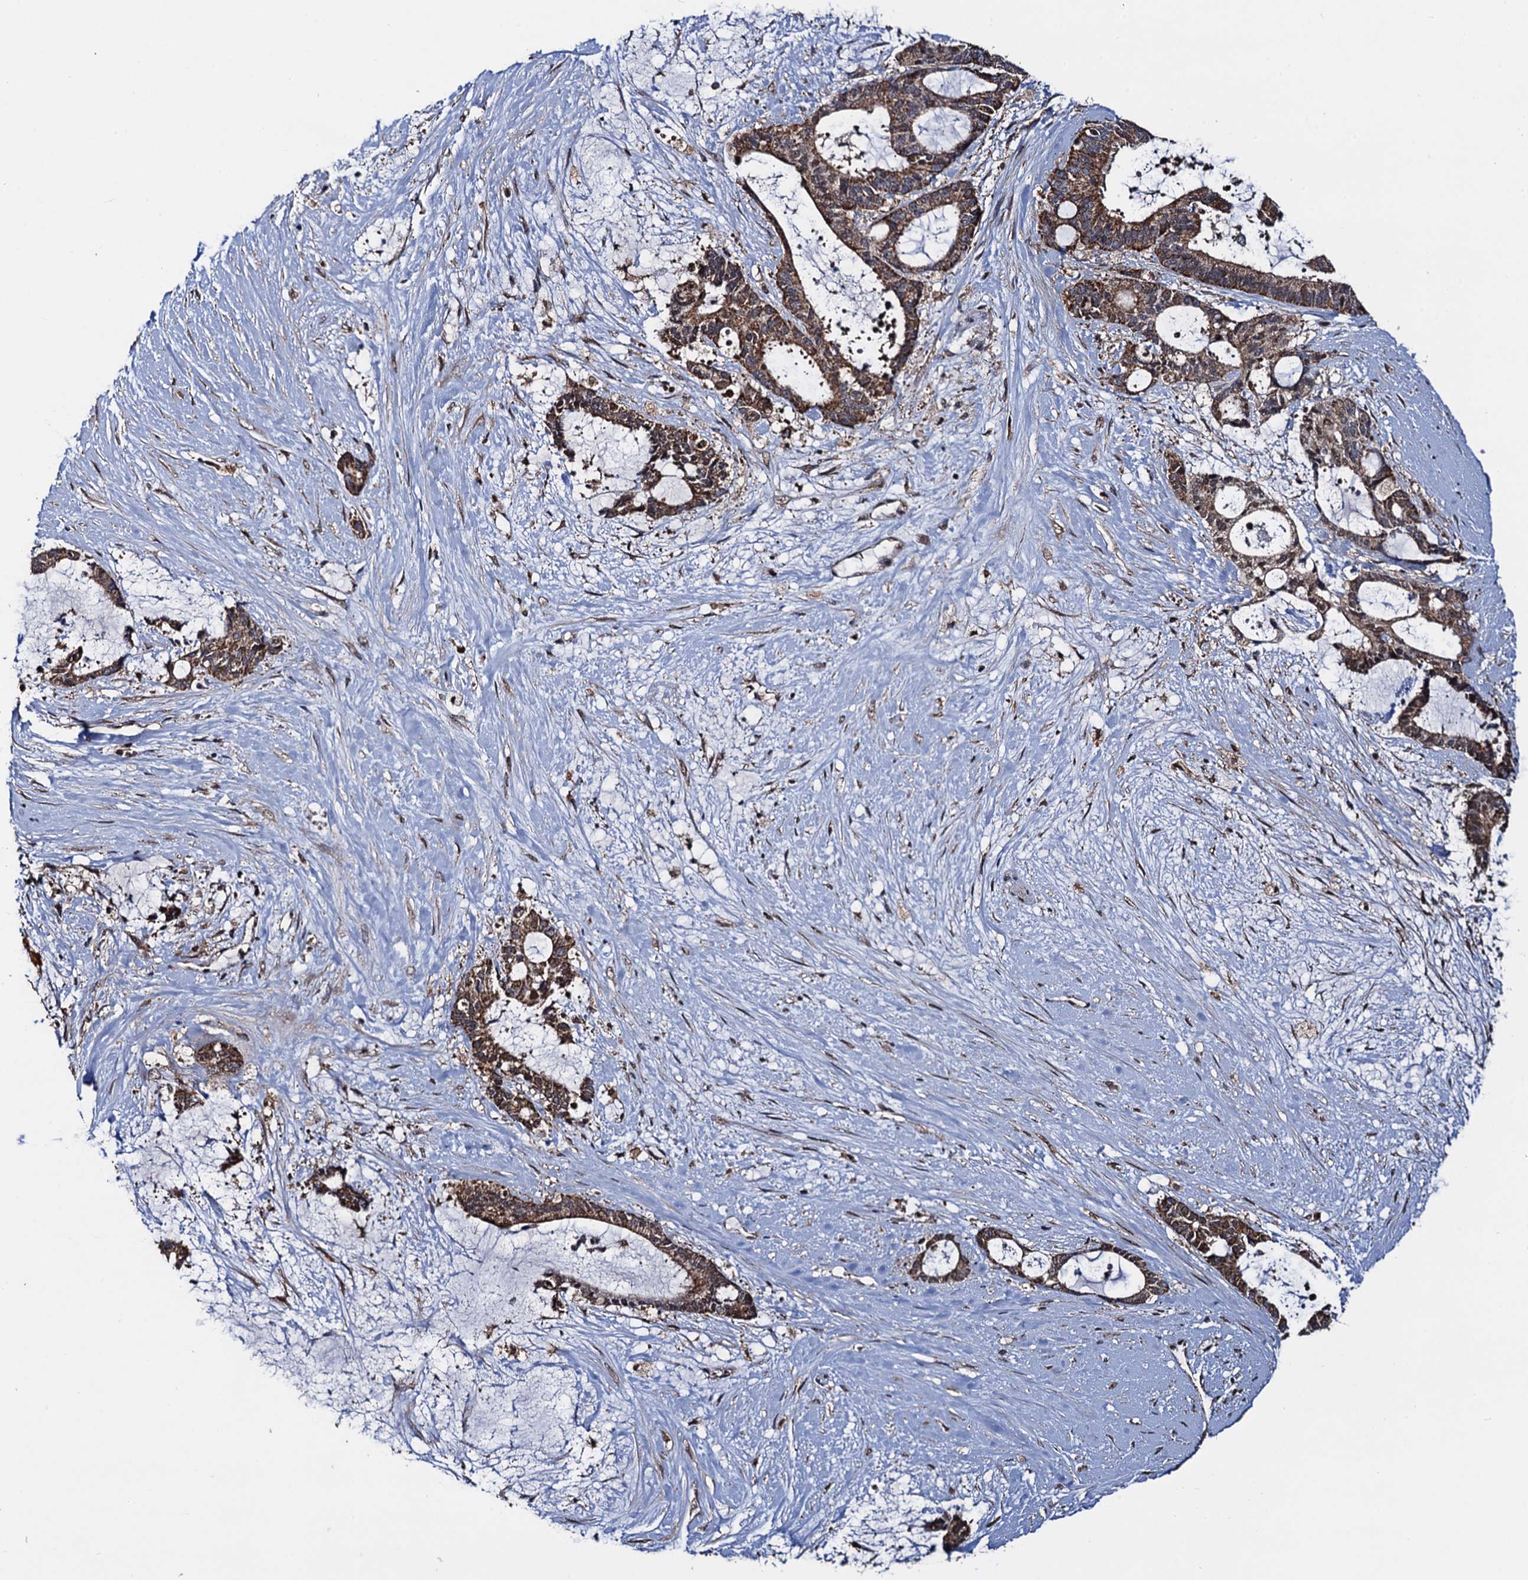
{"staining": {"intensity": "strong", "quantity": ">75%", "location": "cytoplasmic/membranous"}, "tissue": "liver cancer", "cell_type": "Tumor cells", "image_type": "cancer", "snomed": [{"axis": "morphology", "description": "Normal tissue, NOS"}, {"axis": "morphology", "description": "Cholangiocarcinoma"}, {"axis": "topography", "description": "Liver"}, {"axis": "topography", "description": "Peripheral nerve tissue"}], "caption": "Liver cancer (cholangiocarcinoma) stained for a protein displays strong cytoplasmic/membranous positivity in tumor cells.", "gene": "PTCD3", "patient": {"sex": "female", "age": 73}}